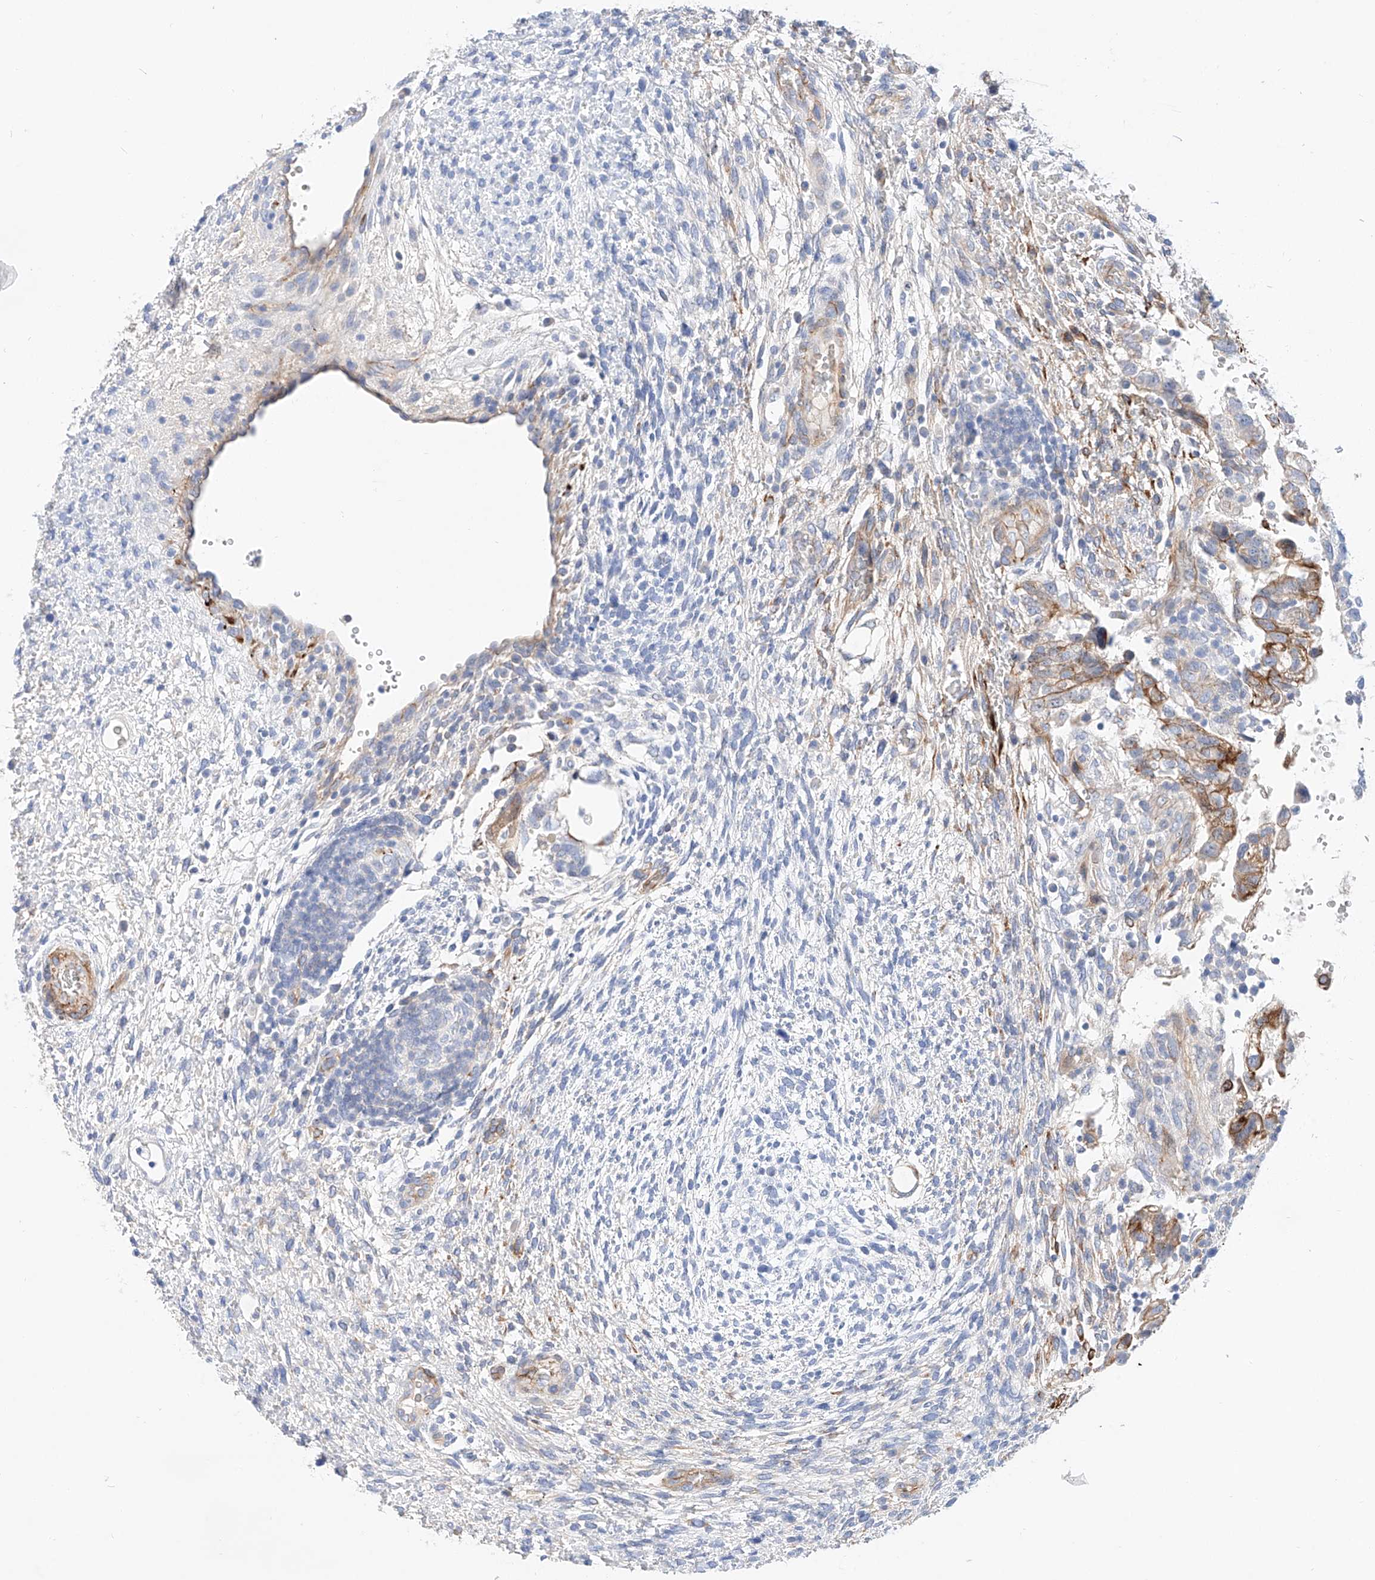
{"staining": {"intensity": "moderate", "quantity": "<25%", "location": "cytoplasmic/membranous"}, "tissue": "testis cancer", "cell_type": "Tumor cells", "image_type": "cancer", "snomed": [{"axis": "morphology", "description": "Carcinoma, Embryonal, NOS"}, {"axis": "topography", "description": "Testis"}], "caption": "High-magnification brightfield microscopy of embryonal carcinoma (testis) stained with DAB (3,3'-diaminobenzidine) (brown) and counterstained with hematoxylin (blue). tumor cells exhibit moderate cytoplasmic/membranous staining is seen in approximately<25% of cells. The staining was performed using DAB to visualize the protein expression in brown, while the nuclei were stained in blue with hematoxylin (Magnification: 20x).", "gene": "SBSPON", "patient": {"sex": "male", "age": 37}}